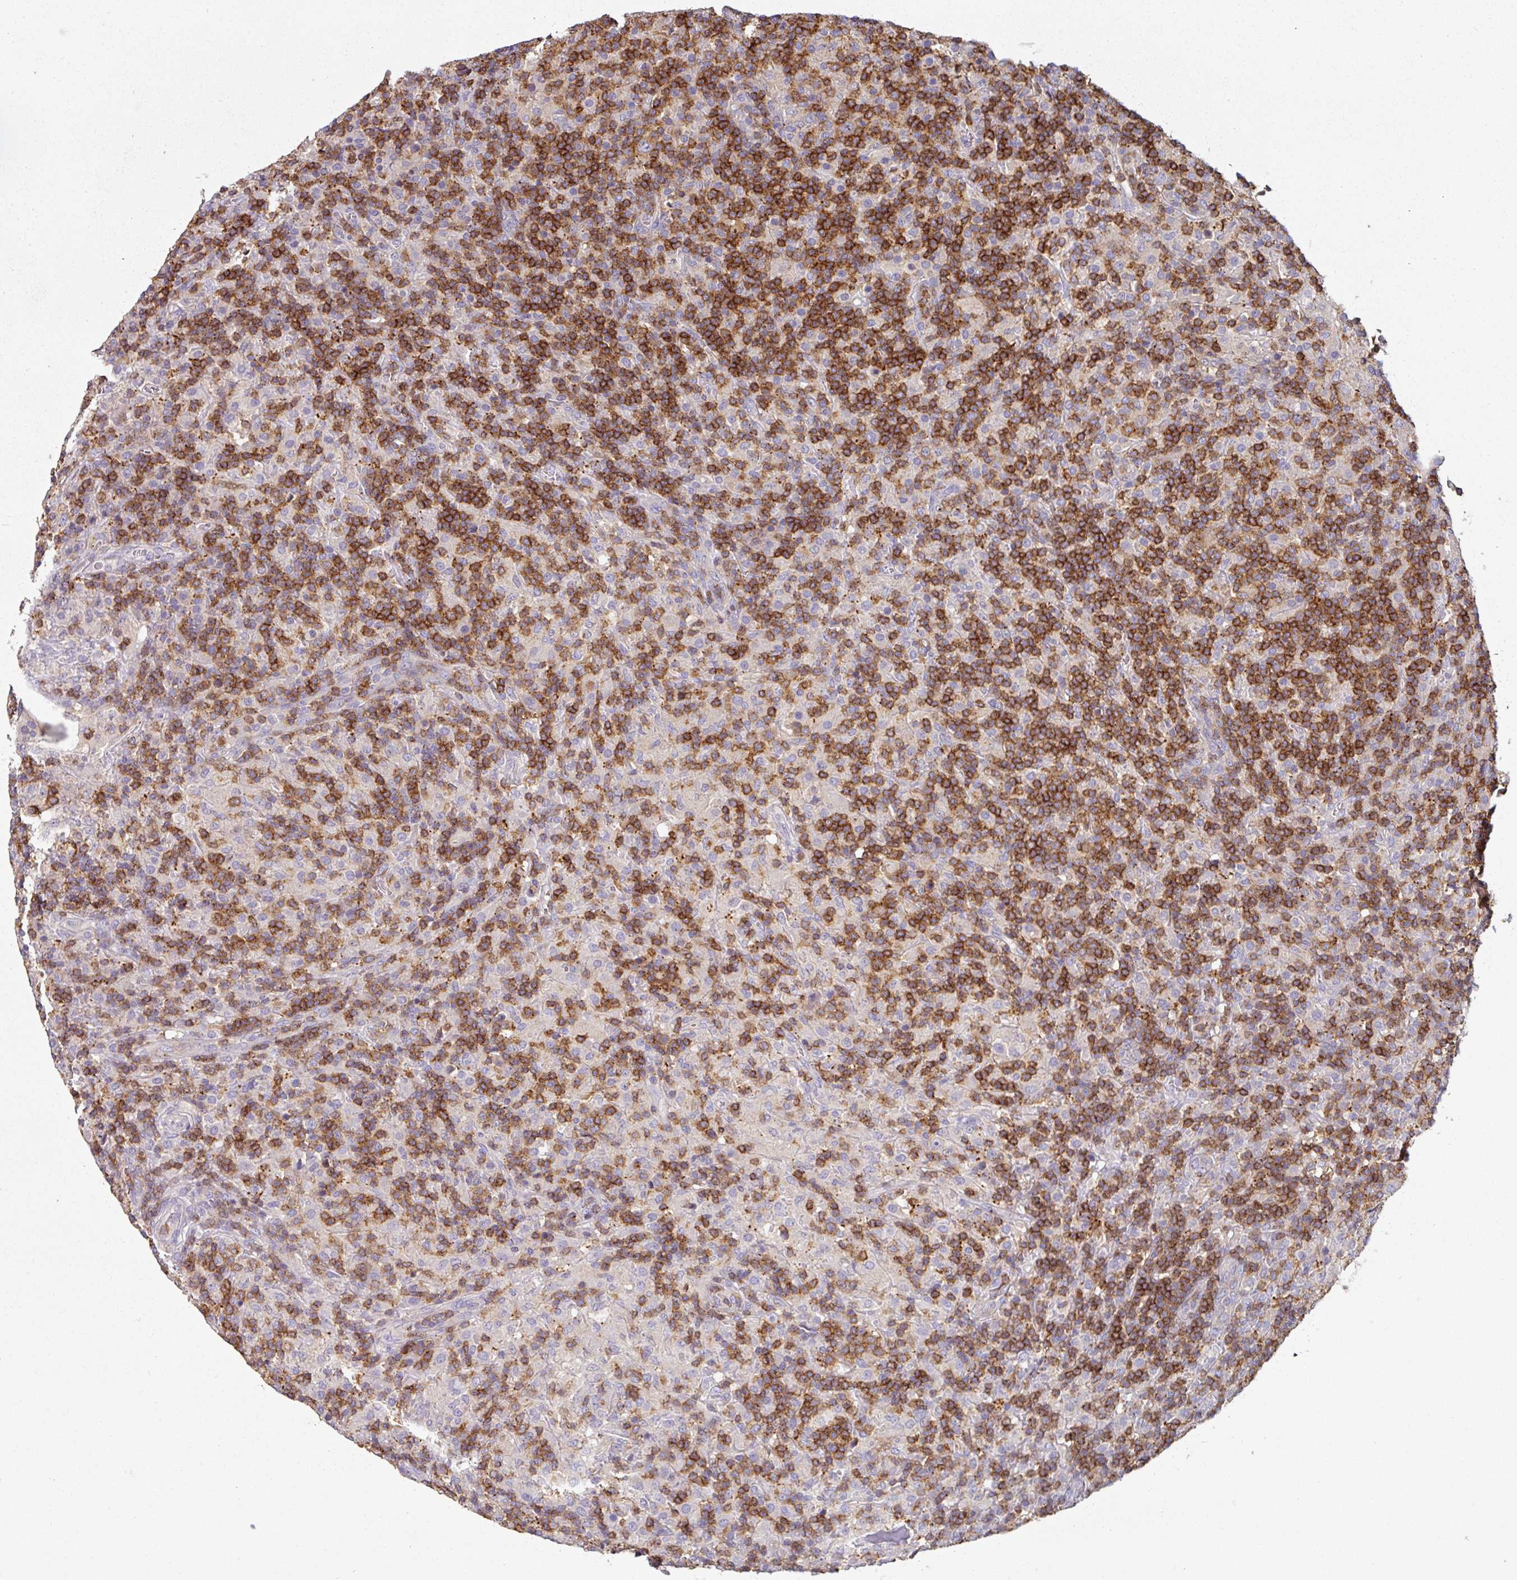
{"staining": {"intensity": "negative", "quantity": "none", "location": "none"}, "tissue": "lymphoma", "cell_type": "Tumor cells", "image_type": "cancer", "snomed": [{"axis": "morphology", "description": "Hodgkin's disease, NOS"}, {"axis": "topography", "description": "Lymph node"}], "caption": "A photomicrograph of lymphoma stained for a protein shows no brown staining in tumor cells. The staining is performed using DAB brown chromogen with nuclei counter-stained in using hematoxylin.", "gene": "CD3G", "patient": {"sex": "male", "age": 70}}